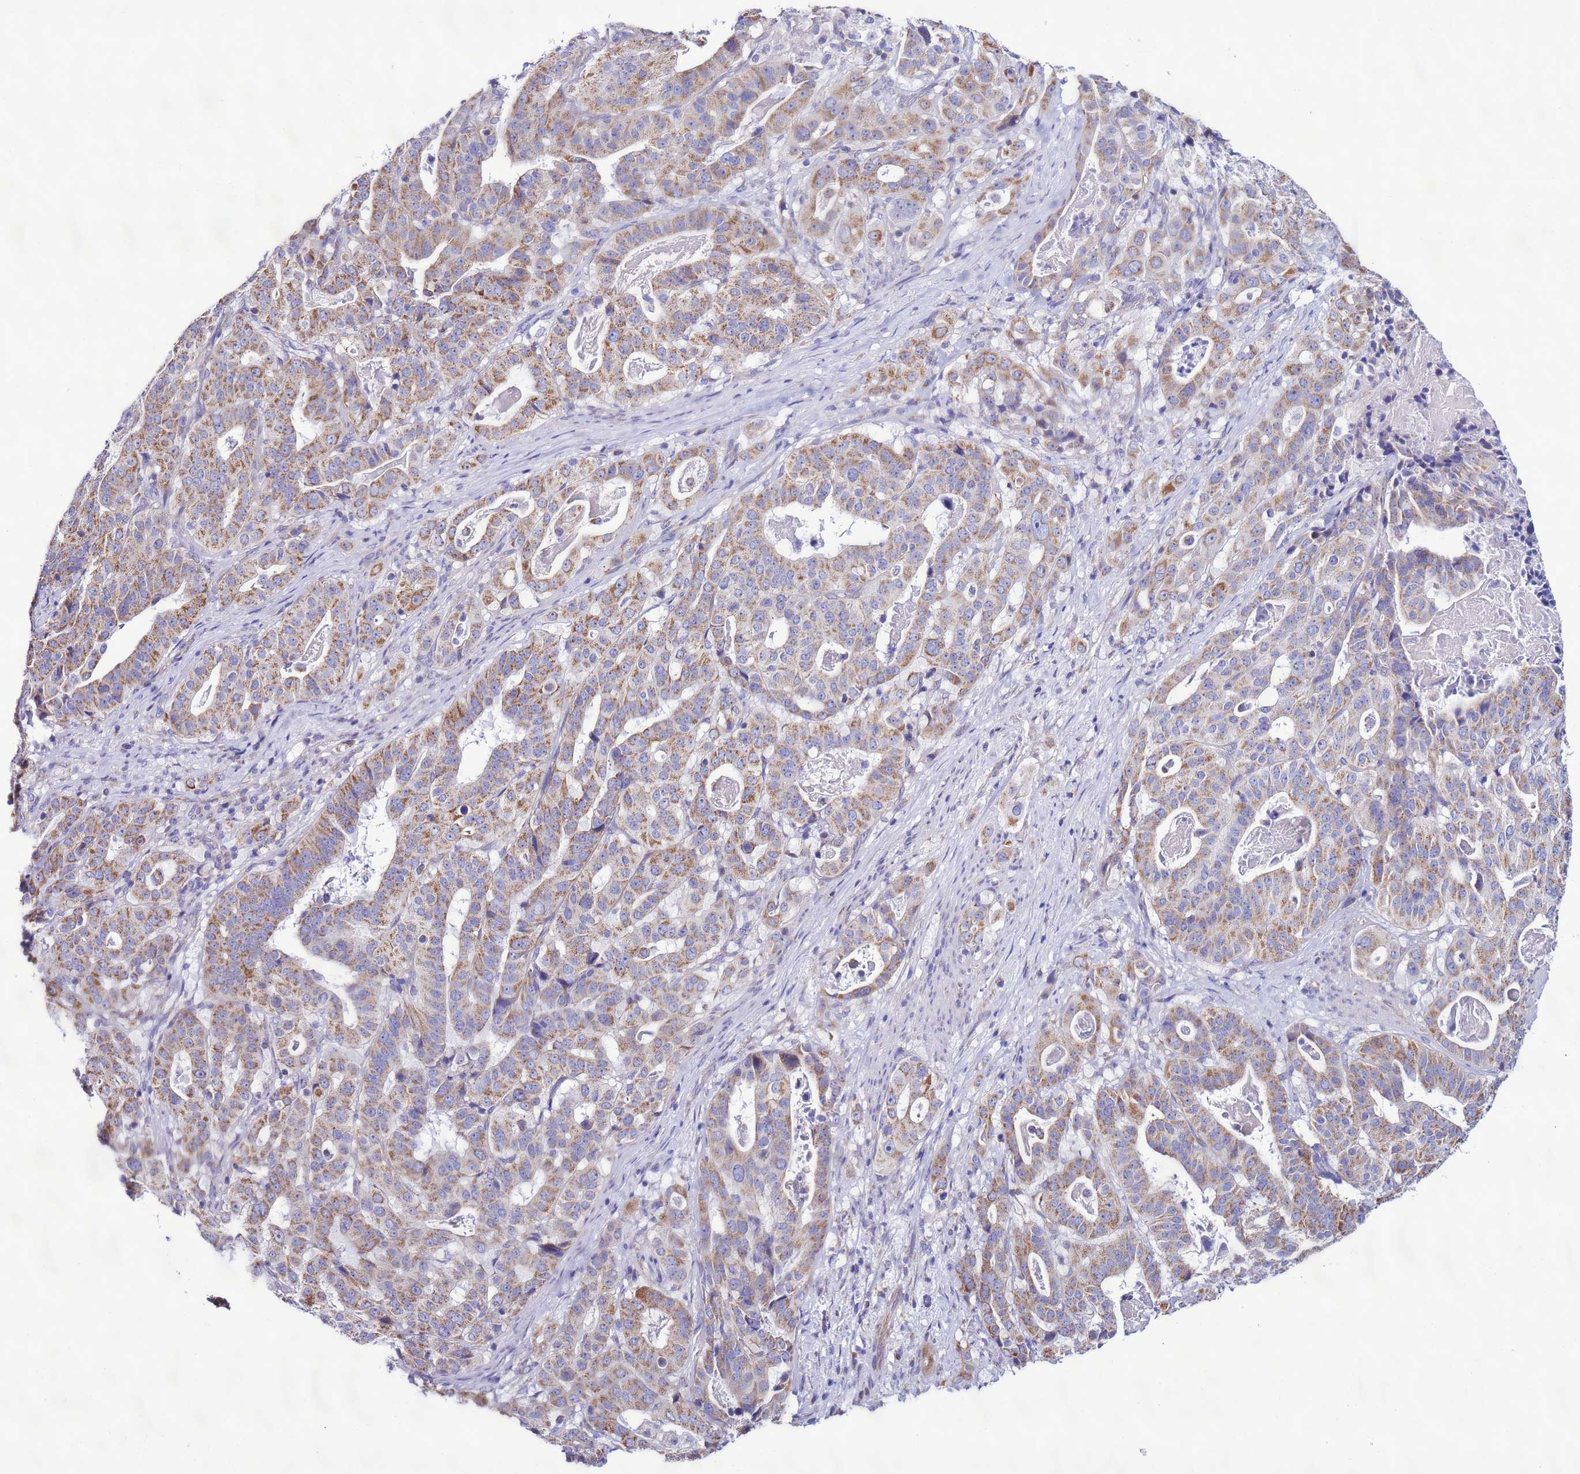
{"staining": {"intensity": "moderate", "quantity": ">75%", "location": "cytoplasmic/membranous"}, "tissue": "stomach cancer", "cell_type": "Tumor cells", "image_type": "cancer", "snomed": [{"axis": "morphology", "description": "Adenocarcinoma, NOS"}, {"axis": "topography", "description": "Stomach"}], "caption": "This micrograph exhibits immunohistochemistry staining of human stomach adenocarcinoma, with medium moderate cytoplasmic/membranous expression in approximately >75% of tumor cells.", "gene": "AHI1", "patient": {"sex": "male", "age": 48}}